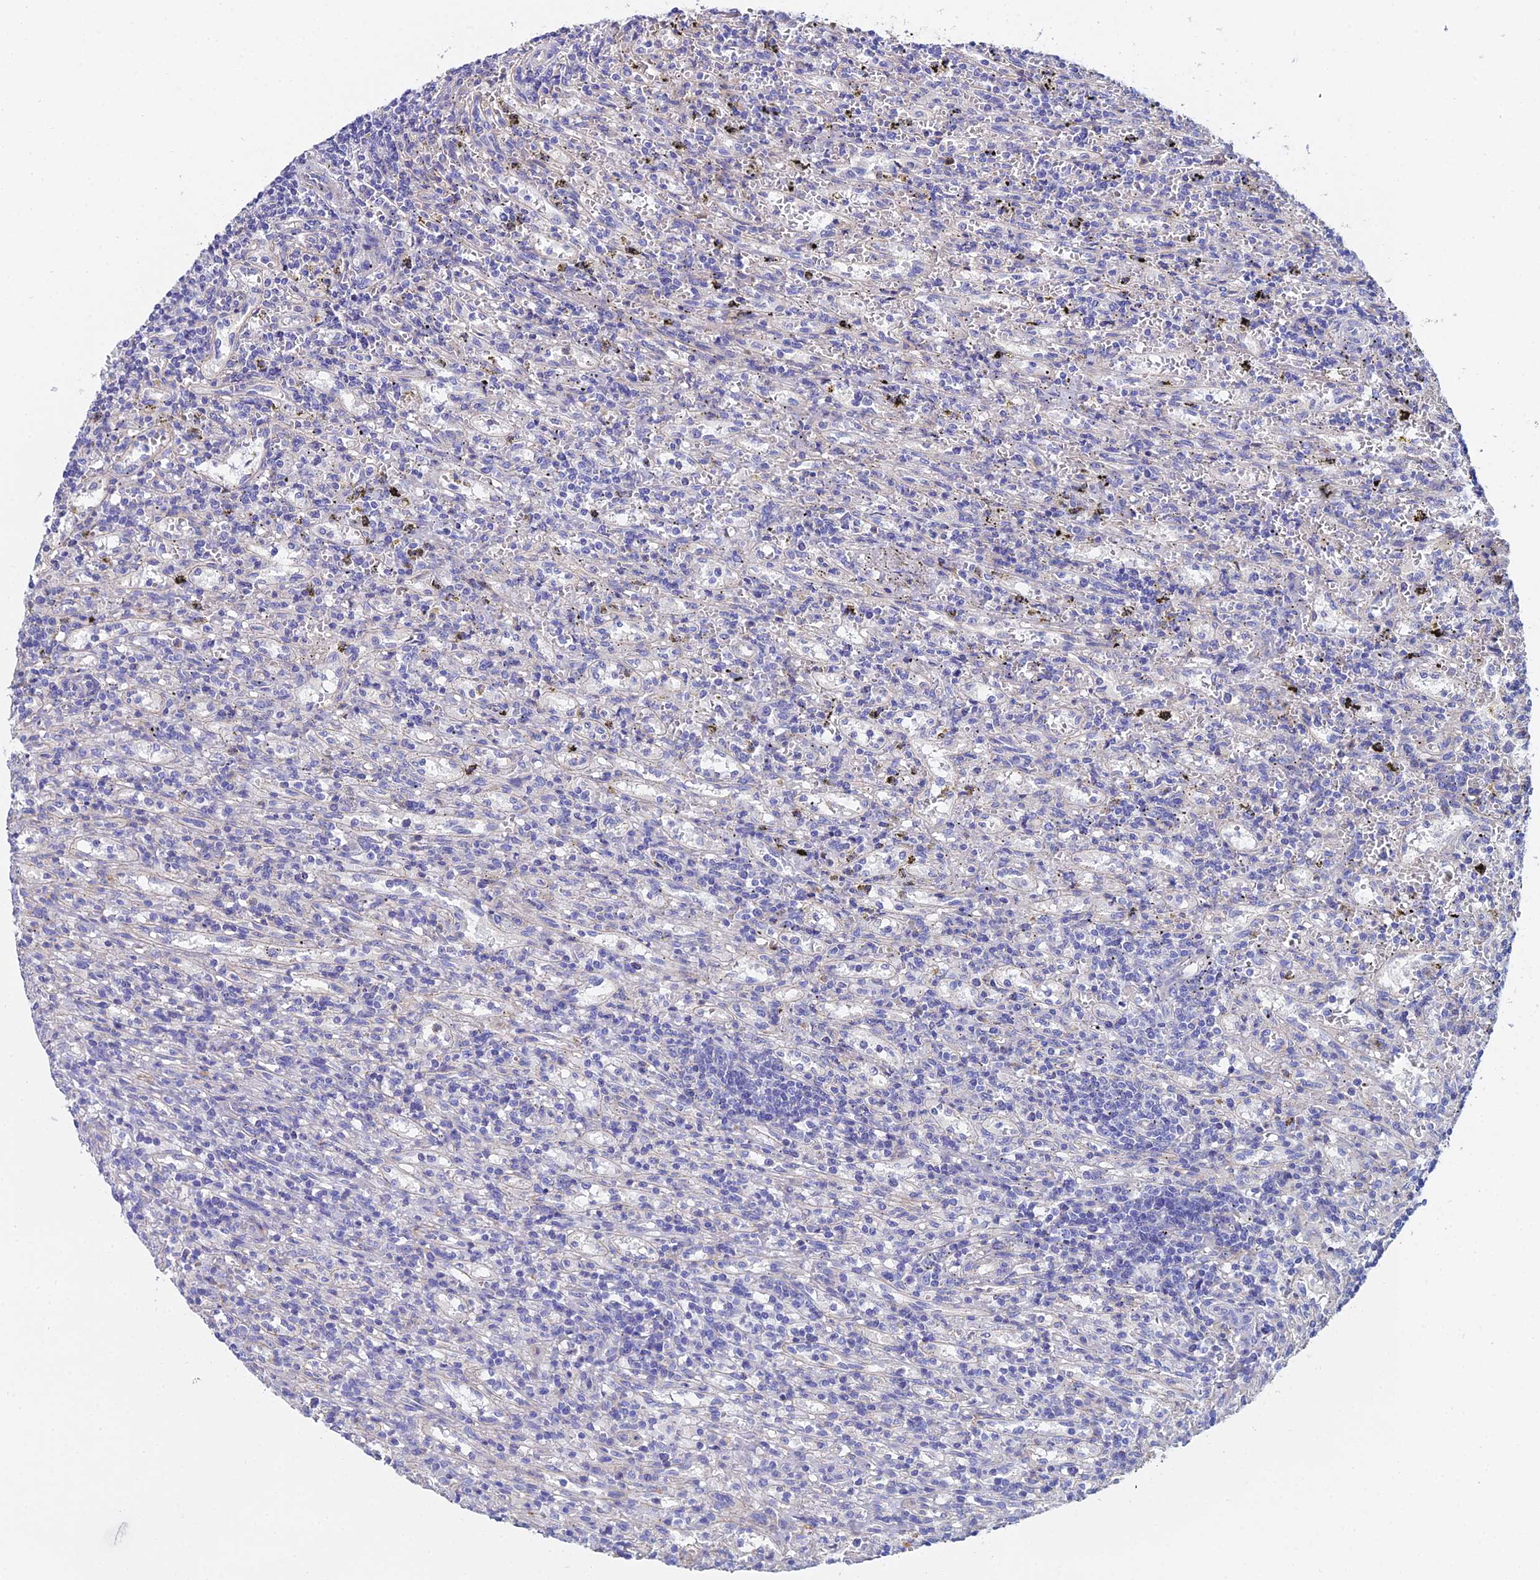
{"staining": {"intensity": "negative", "quantity": "none", "location": "none"}, "tissue": "lymphoma", "cell_type": "Tumor cells", "image_type": "cancer", "snomed": [{"axis": "morphology", "description": "Malignant lymphoma, non-Hodgkin's type, Low grade"}, {"axis": "topography", "description": "Spleen"}], "caption": "Malignant lymphoma, non-Hodgkin's type (low-grade) stained for a protein using IHC demonstrates no staining tumor cells.", "gene": "C6", "patient": {"sex": "male", "age": 76}}